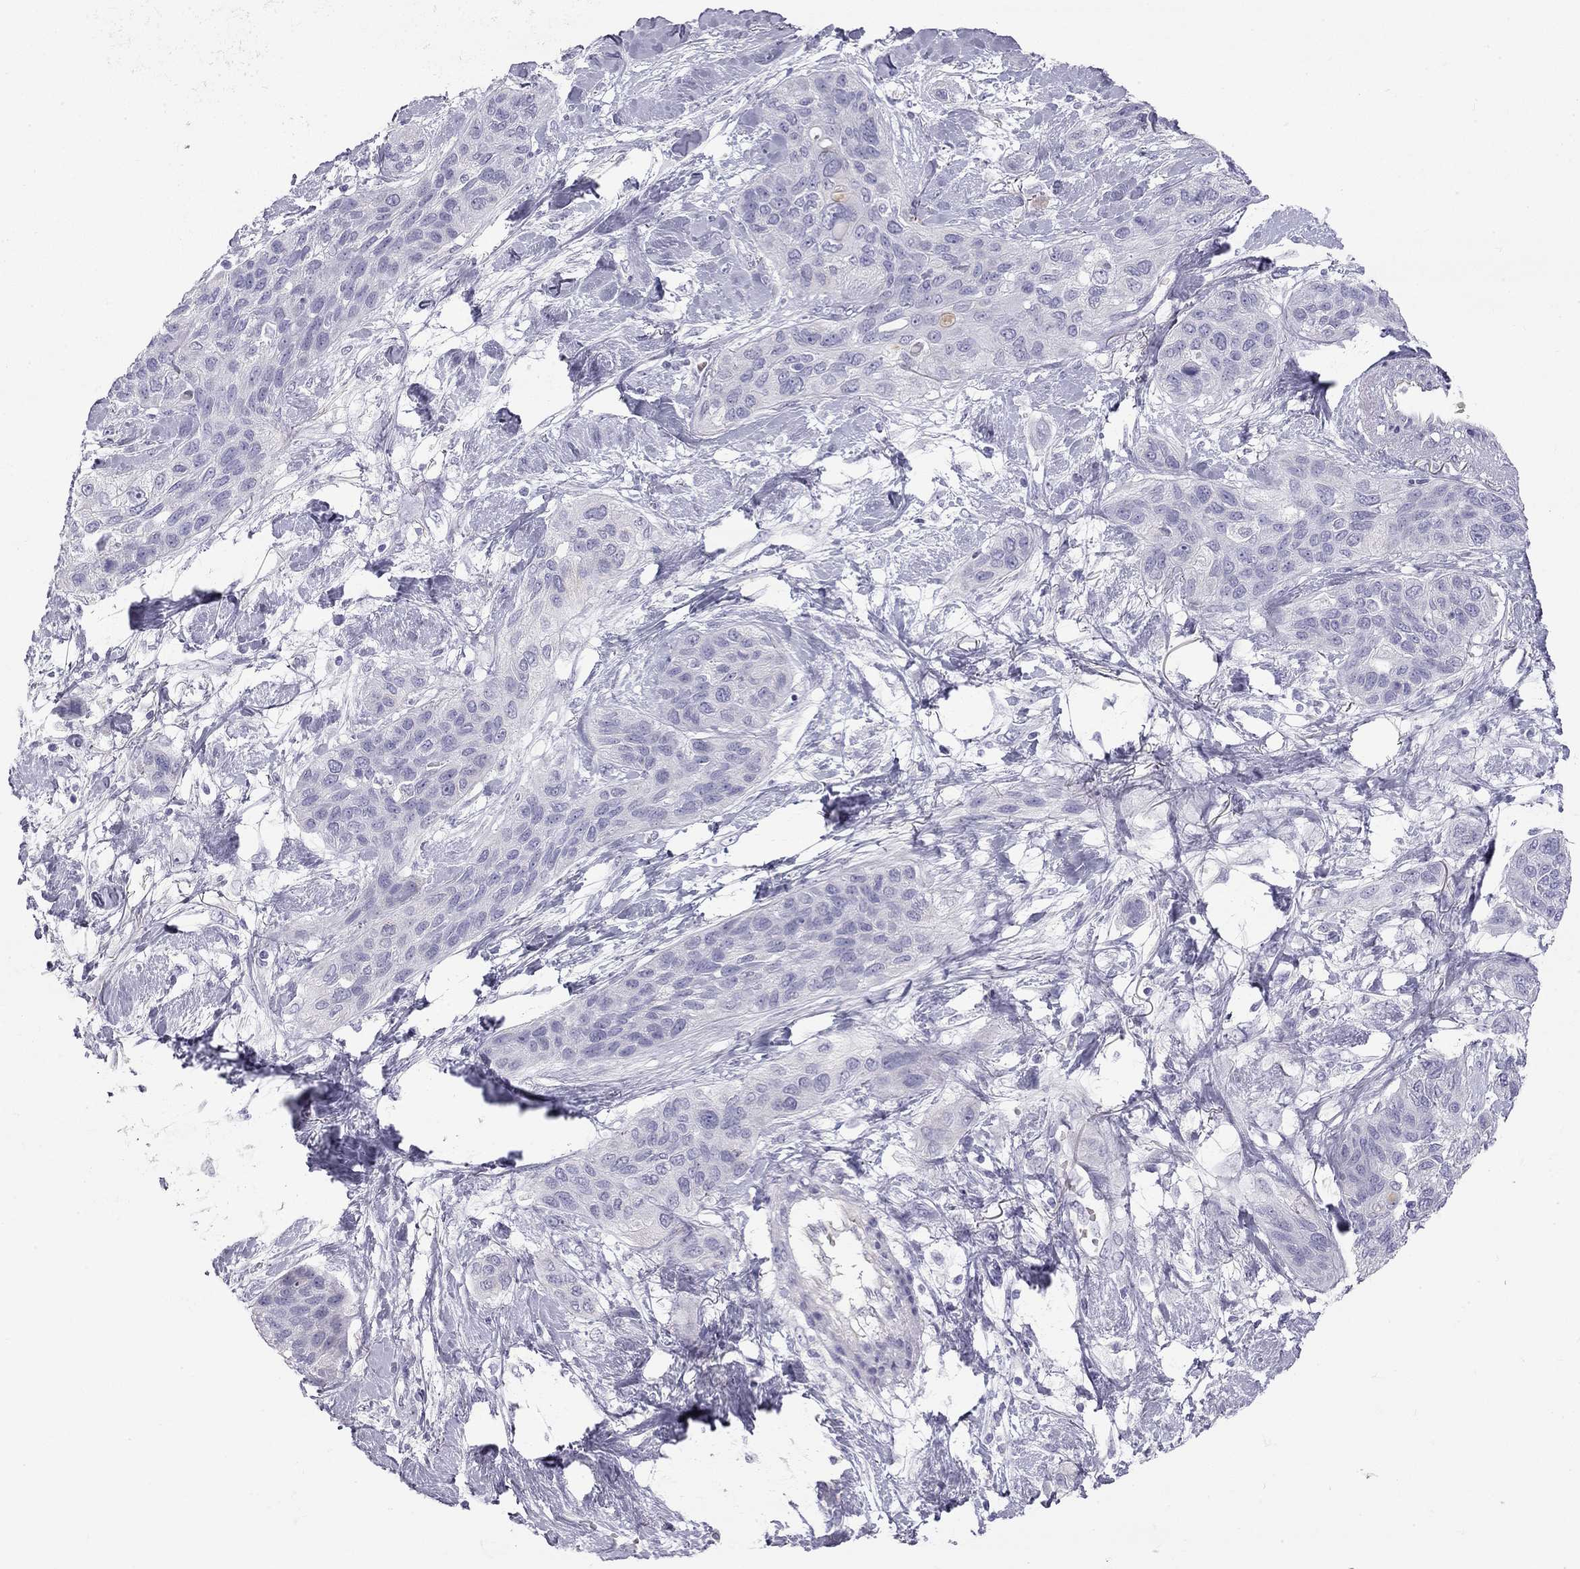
{"staining": {"intensity": "negative", "quantity": "none", "location": "none"}, "tissue": "lung cancer", "cell_type": "Tumor cells", "image_type": "cancer", "snomed": [{"axis": "morphology", "description": "Squamous cell carcinoma, NOS"}, {"axis": "topography", "description": "Lung"}], "caption": "Immunohistochemistry (IHC) of human lung cancer displays no staining in tumor cells.", "gene": "TDRD6", "patient": {"sex": "female", "age": 70}}